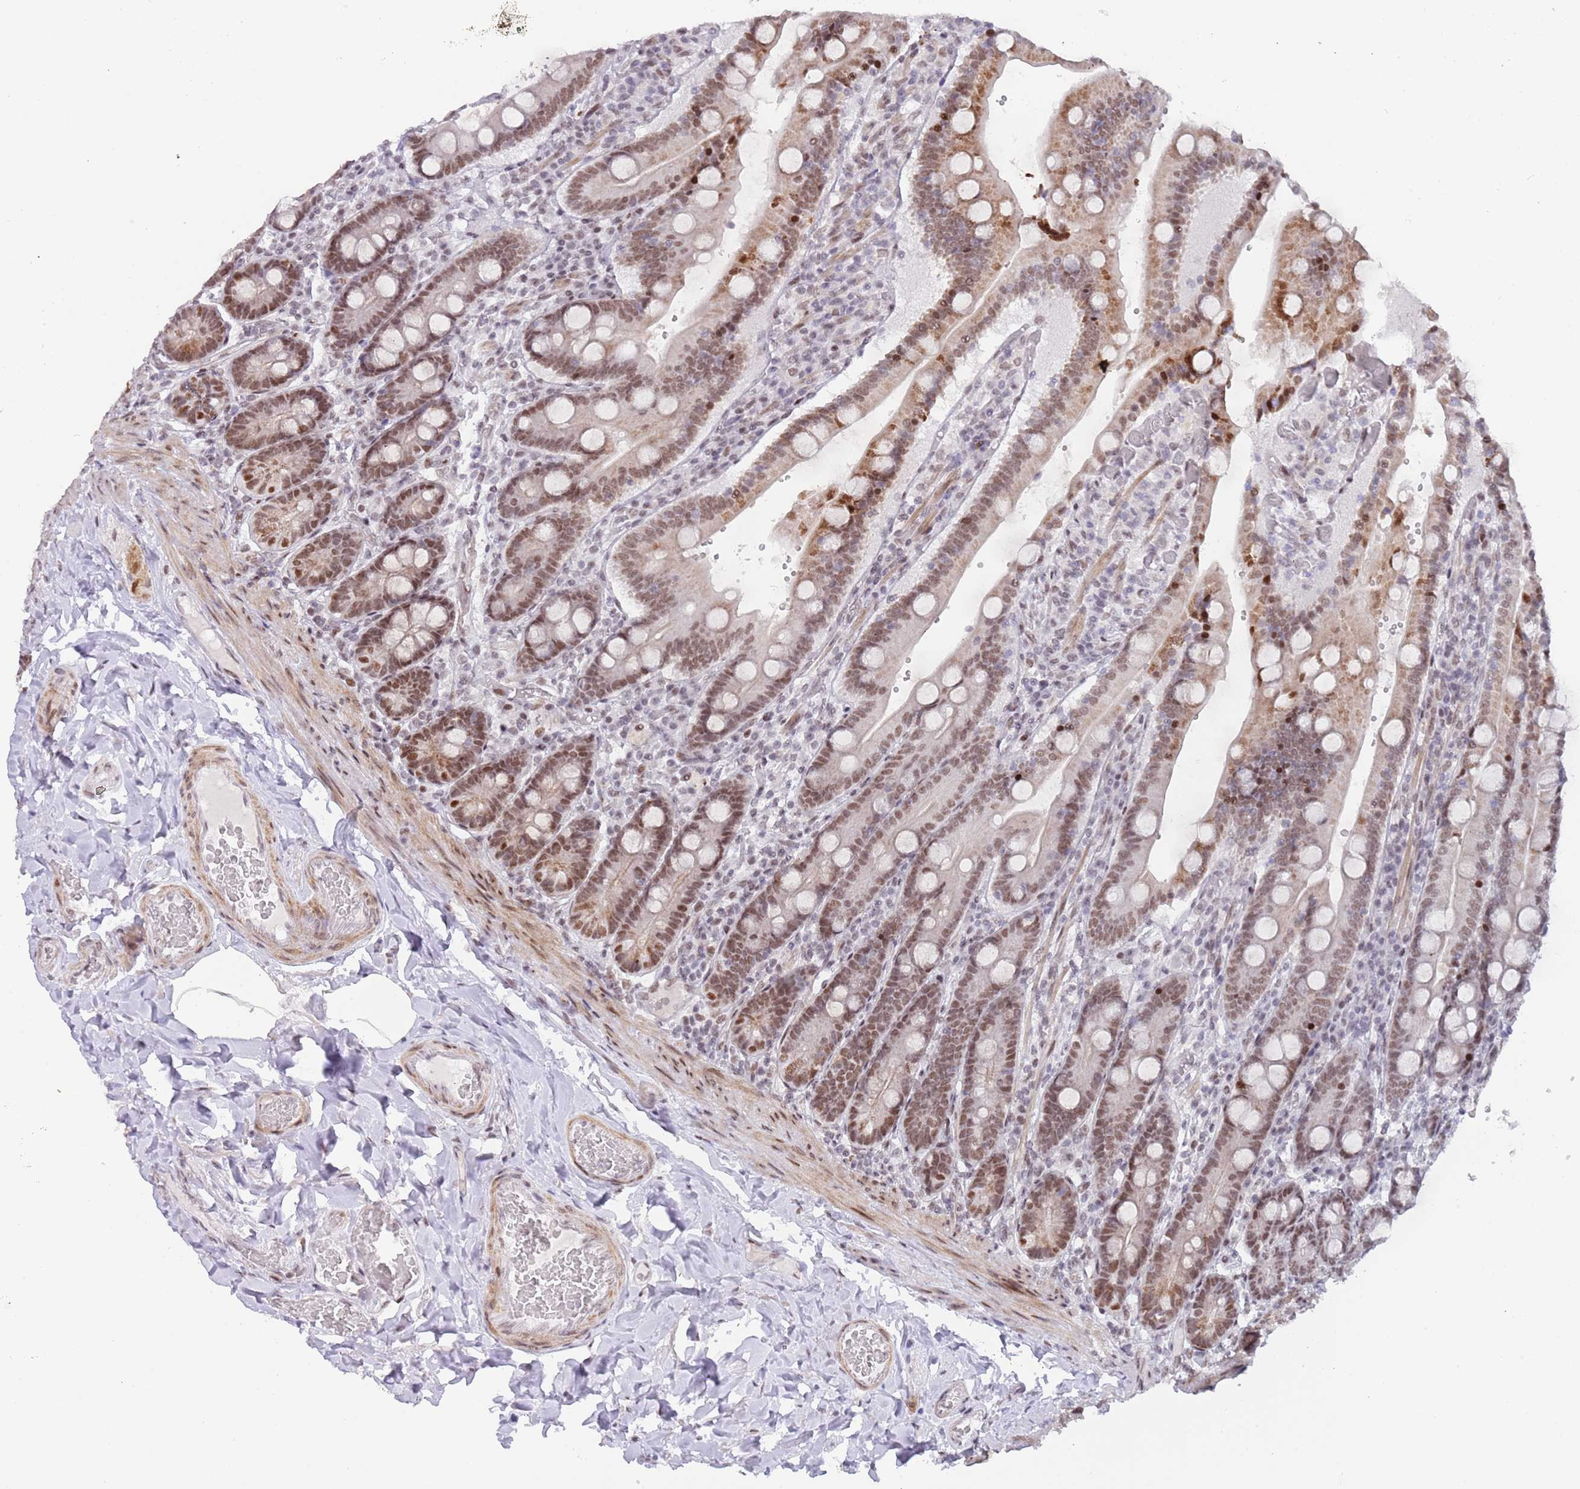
{"staining": {"intensity": "moderate", "quantity": ">75%", "location": "nuclear"}, "tissue": "duodenum", "cell_type": "Glandular cells", "image_type": "normal", "snomed": [{"axis": "morphology", "description": "Normal tissue, NOS"}, {"axis": "topography", "description": "Duodenum"}], "caption": "IHC photomicrograph of benign duodenum stained for a protein (brown), which exhibits medium levels of moderate nuclear positivity in about >75% of glandular cells.", "gene": "ZNF382", "patient": {"sex": "female", "age": 62}}